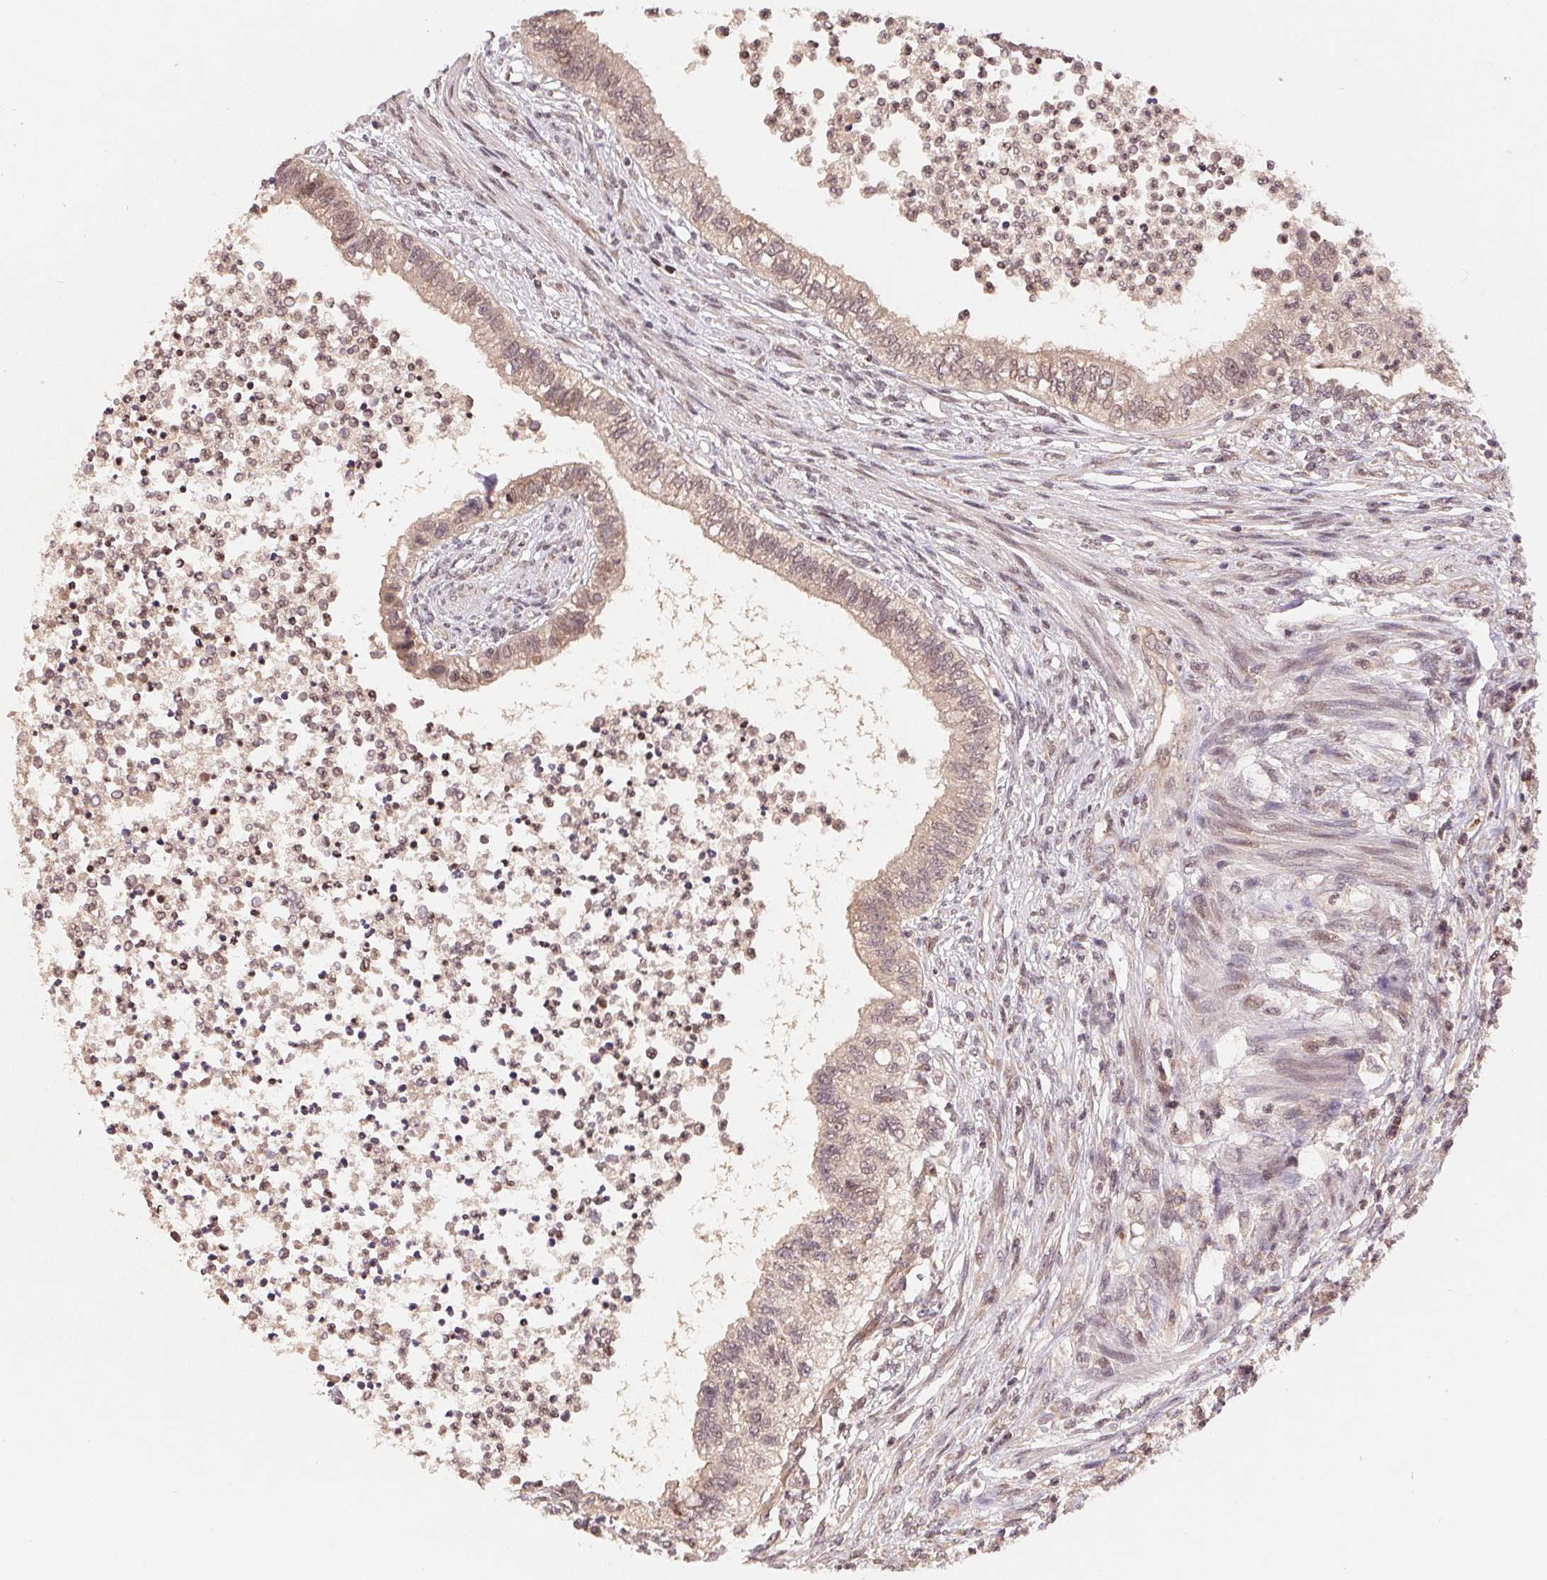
{"staining": {"intensity": "weak", "quantity": "25%-75%", "location": "cytoplasmic/membranous,nuclear"}, "tissue": "testis cancer", "cell_type": "Tumor cells", "image_type": "cancer", "snomed": [{"axis": "morphology", "description": "Carcinoma, Embryonal, NOS"}, {"axis": "topography", "description": "Testis"}], "caption": "Testis cancer stained with immunohistochemistry reveals weak cytoplasmic/membranous and nuclear positivity in approximately 25%-75% of tumor cells.", "gene": "HMGN3", "patient": {"sex": "male", "age": 26}}